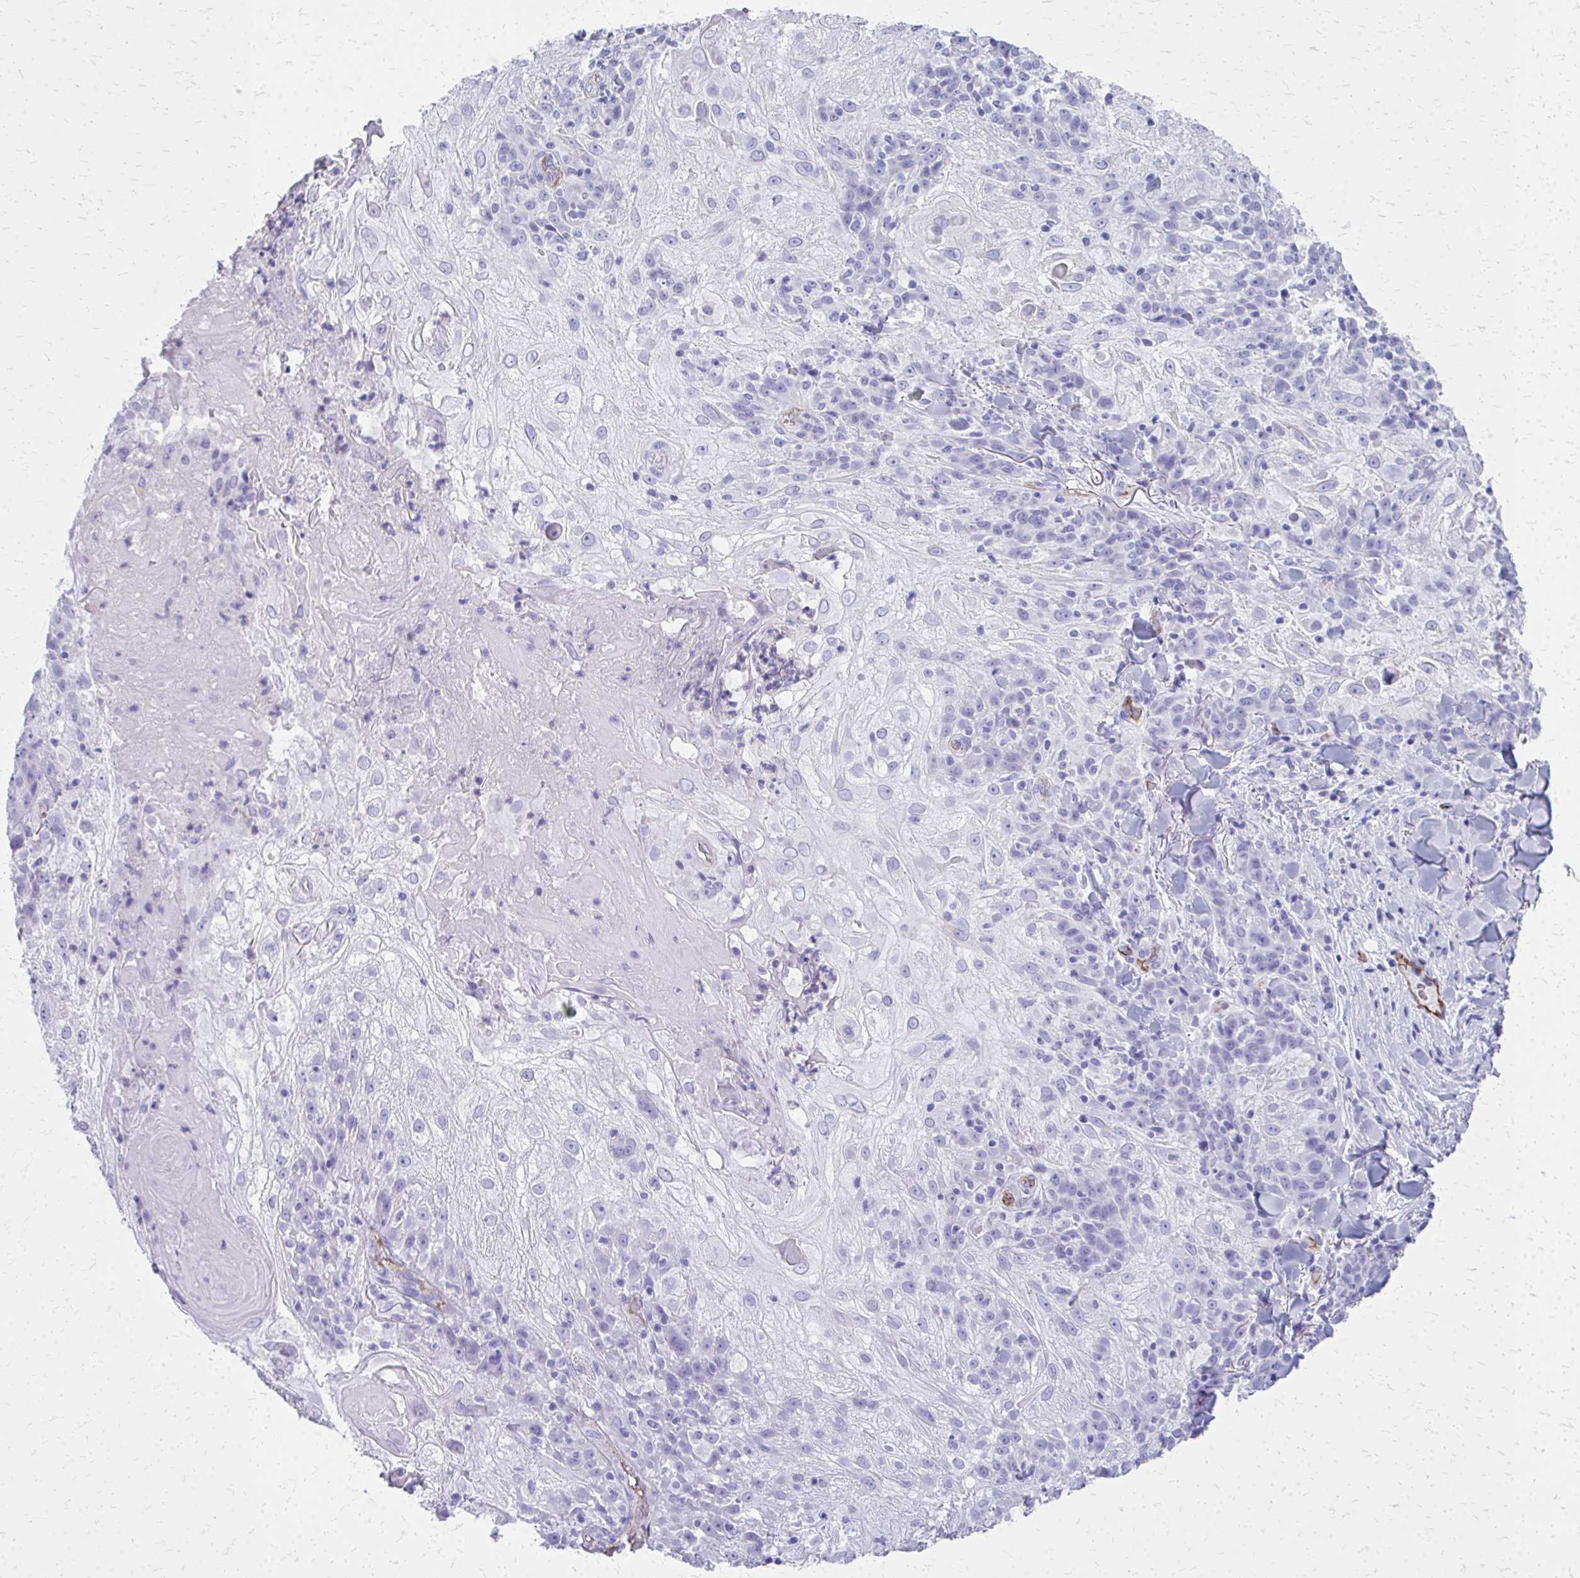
{"staining": {"intensity": "negative", "quantity": "none", "location": "none"}, "tissue": "skin cancer", "cell_type": "Tumor cells", "image_type": "cancer", "snomed": [{"axis": "morphology", "description": "Normal tissue, NOS"}, {"axis": "morphology", "description": "Squamous cell carcinoma, NOS"}, {"axis": "topography", "description": "Skin"}], "caption": "Skin cancer (squamous cell carcinoma) was stained to show a protein in brown. There is no significant positivity in tumor cells. (Immunohistochemistry (ihc), brightfield microscopy, high magnification).", "gene": "TPSG1", "patient": {"sex": "female", "age": 83}}